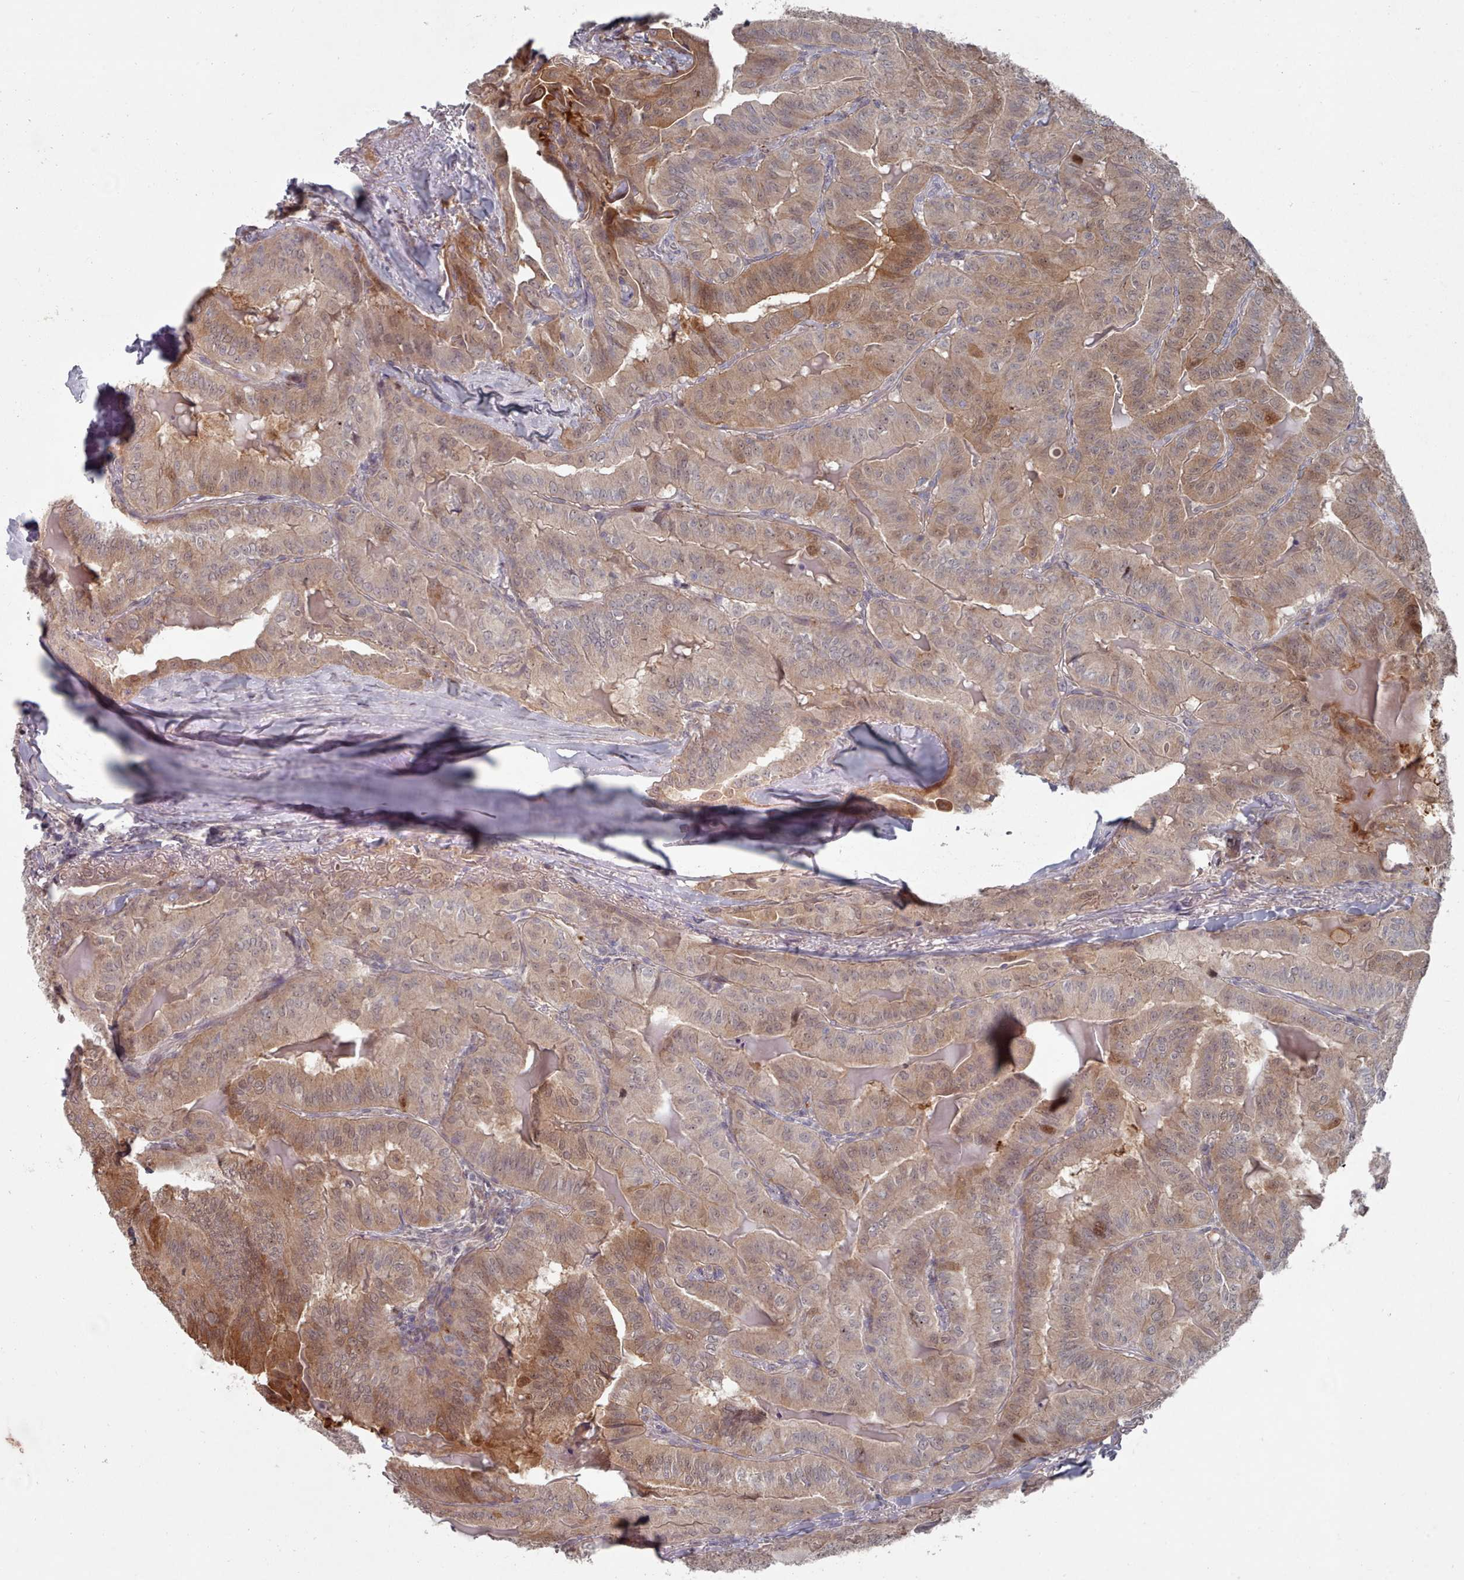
{"staining": {"intensity": "weak", "quantity": ">75%", "location": "cytoplasmic/membranous,nuclear"}, "tissue": "thyroid cancer", "cell_type": "Tumor cells", "image_type": "cancer", "snomed": [{"axis": "morphology", "description": "Papillary adenocarcinoma, NOS"}, {"axis": "topography", "description": "Thyroid gland"}], "caption": "Thyroid cancer (papillary adenocarcinoma) stained for a protein shows weak cytoplasmic/membranous and nuclear positivity in tumor cells. (Brightfield microscopy of DAB IHC at high magnification).", "gene": "COL8A2", "patient": {"sex": "female", "age": 68}}